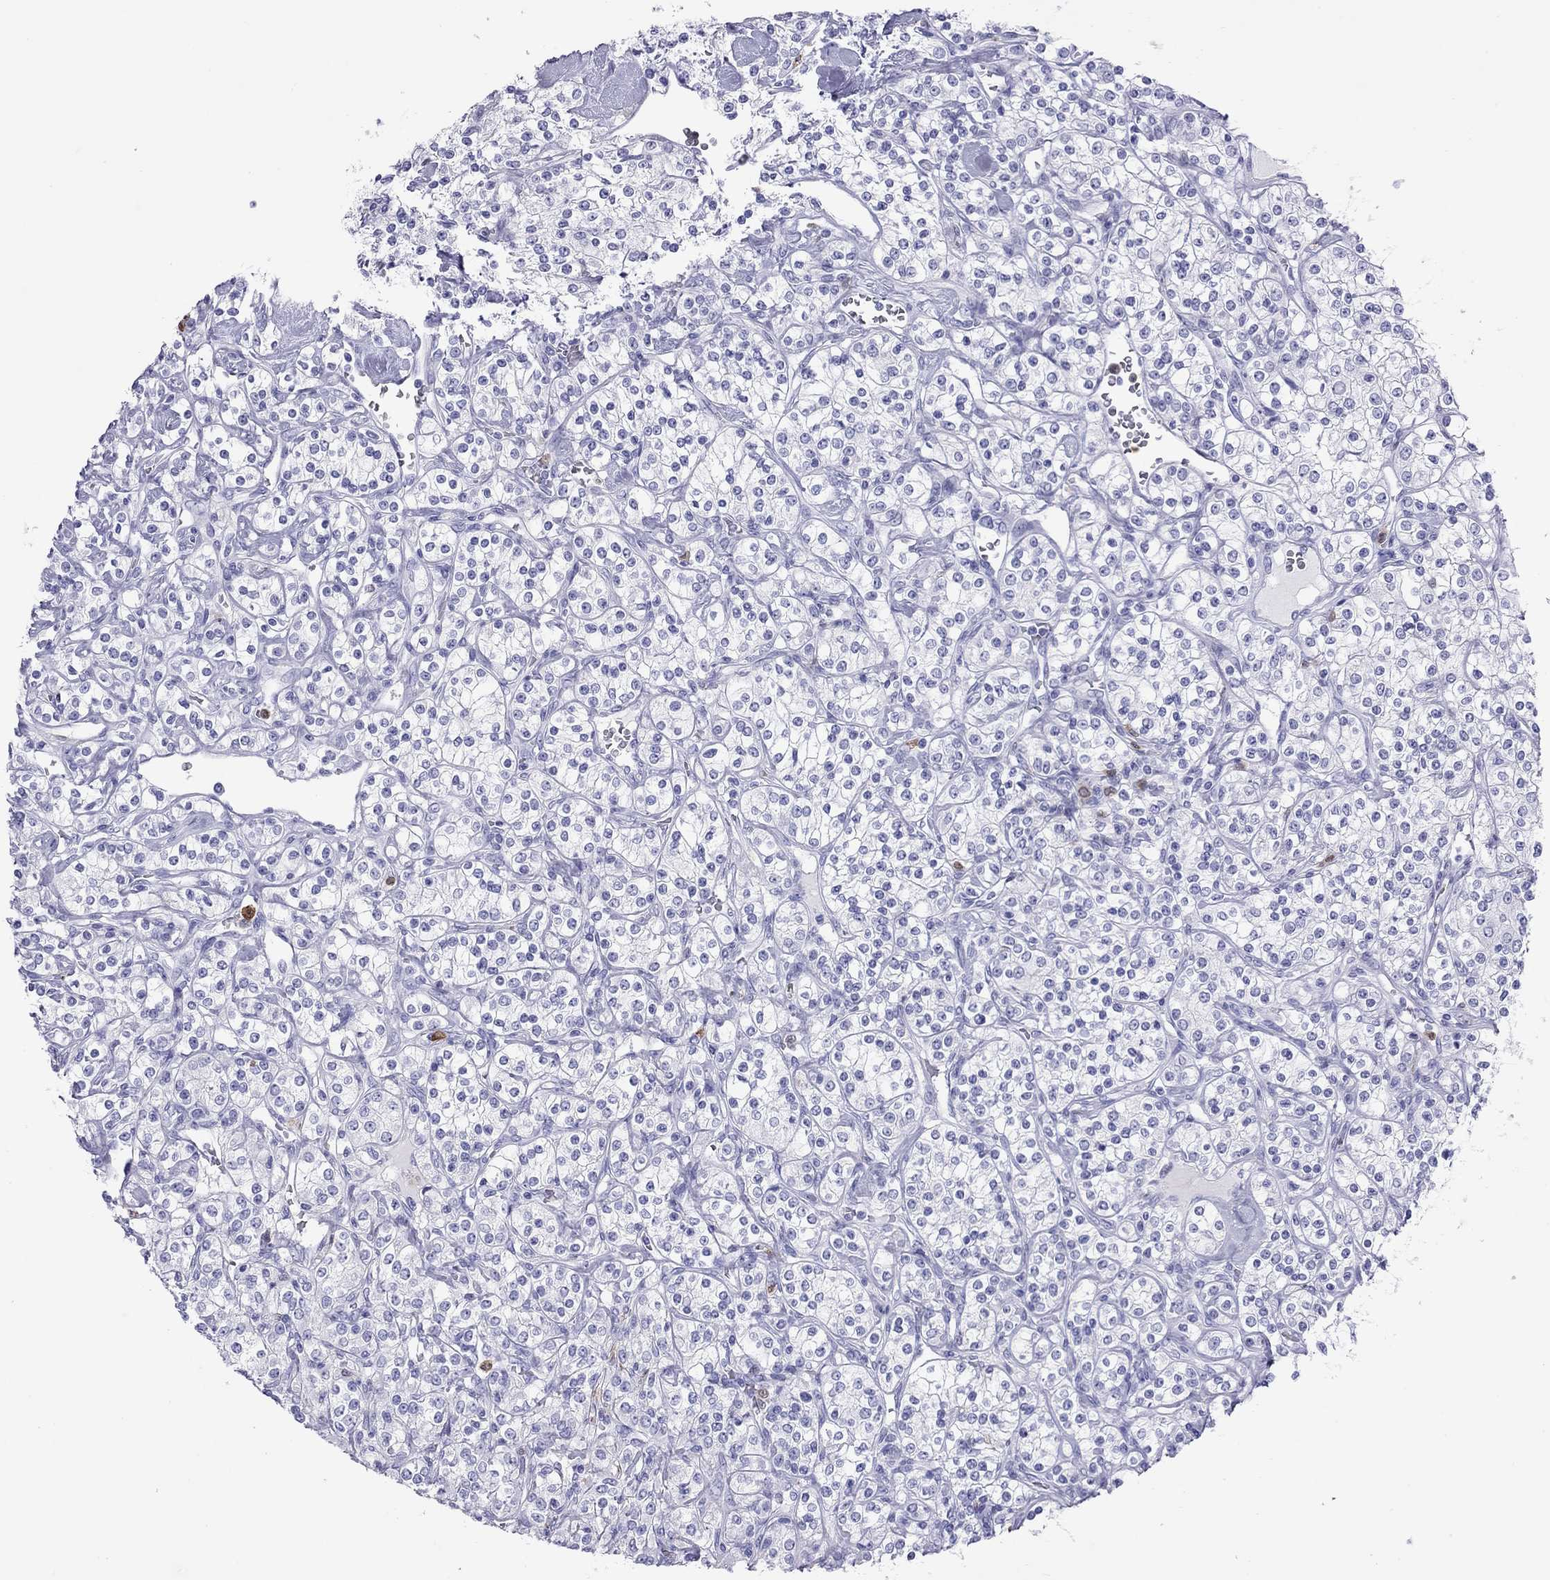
{"staining": {"intensity": "negative", "quantity": "none", "location": "none"}, "tissue": "renal cancer", "cell_type": "Tumor cells", "image_type": "cancer", "snomed": [{"axis": "morphology", "description": "Adenocarcinoma, NOS"}, {"axis": "topography", "description": "Kidney"}], "caption": "A high-resolution histopathology image shows IHC staining of renal adenocarcinoma, which exhibits no significant staining in tumor cells. (DAB IHC with hematoxylin counter stain).", "gene": "SLAMF1", "patient": {"sex": "male", "age": 77}}